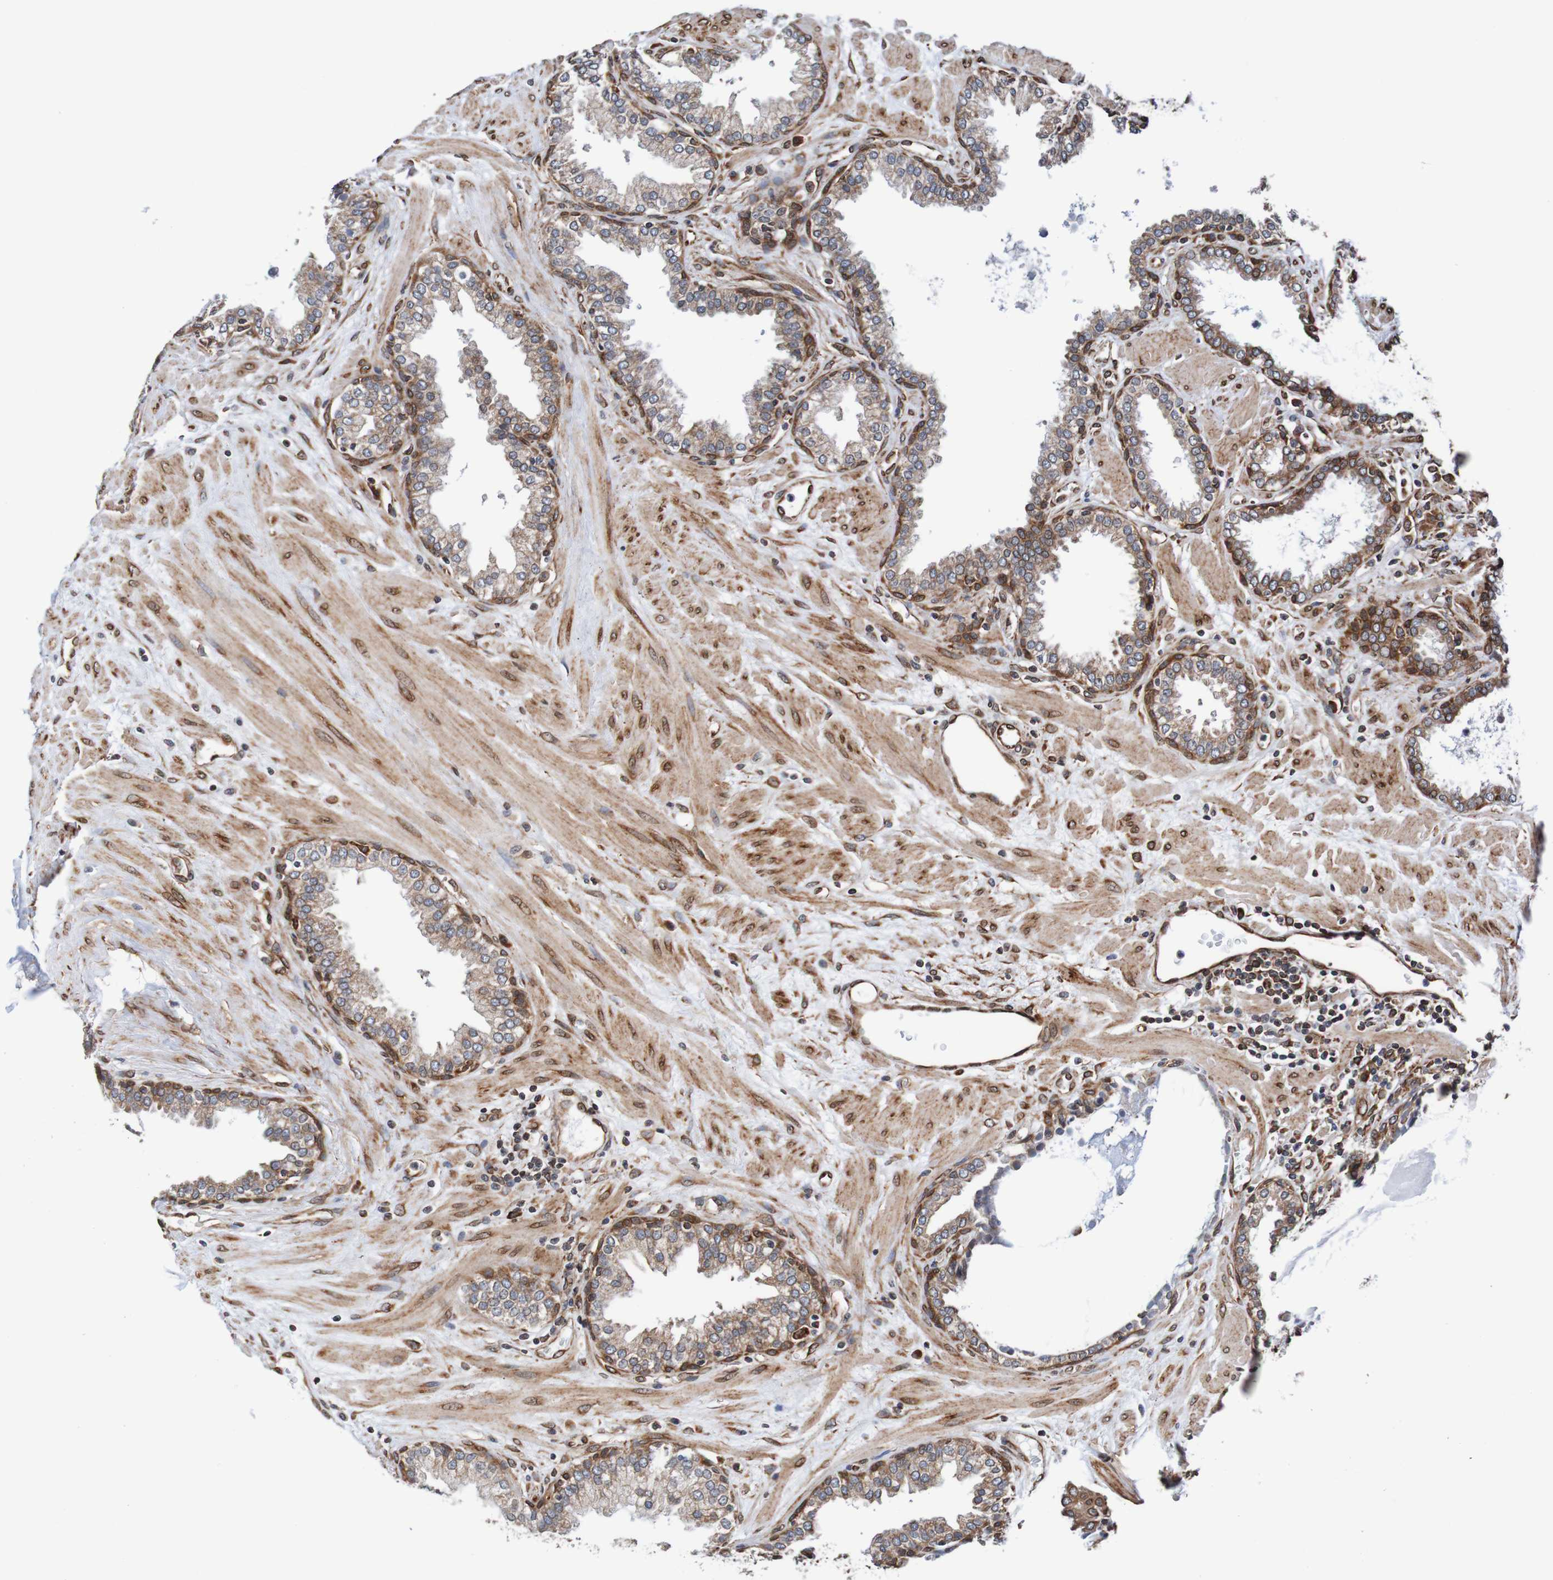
{"staining": {"intensity": "strong", "quantity": "25%-75%", "location": "cytoplasmic/membranous,nuclear"}, "tissue": "prostate", "cell_type": "Glandular cells", "image_type": "normal", "snomed": [{"axis": "morphology", "description": "Normal tissue, NOS"}, {"axis": "topography", "description": "Prostate"}], "caption": "Glandular cells demonstrate high levels of strong cytoplasmic/membranous,nuclear staining in about 25%-75% of cells in normal human prostate.", "gene": "TMEM109", "patient": {"sex": "male", "age": 51}}